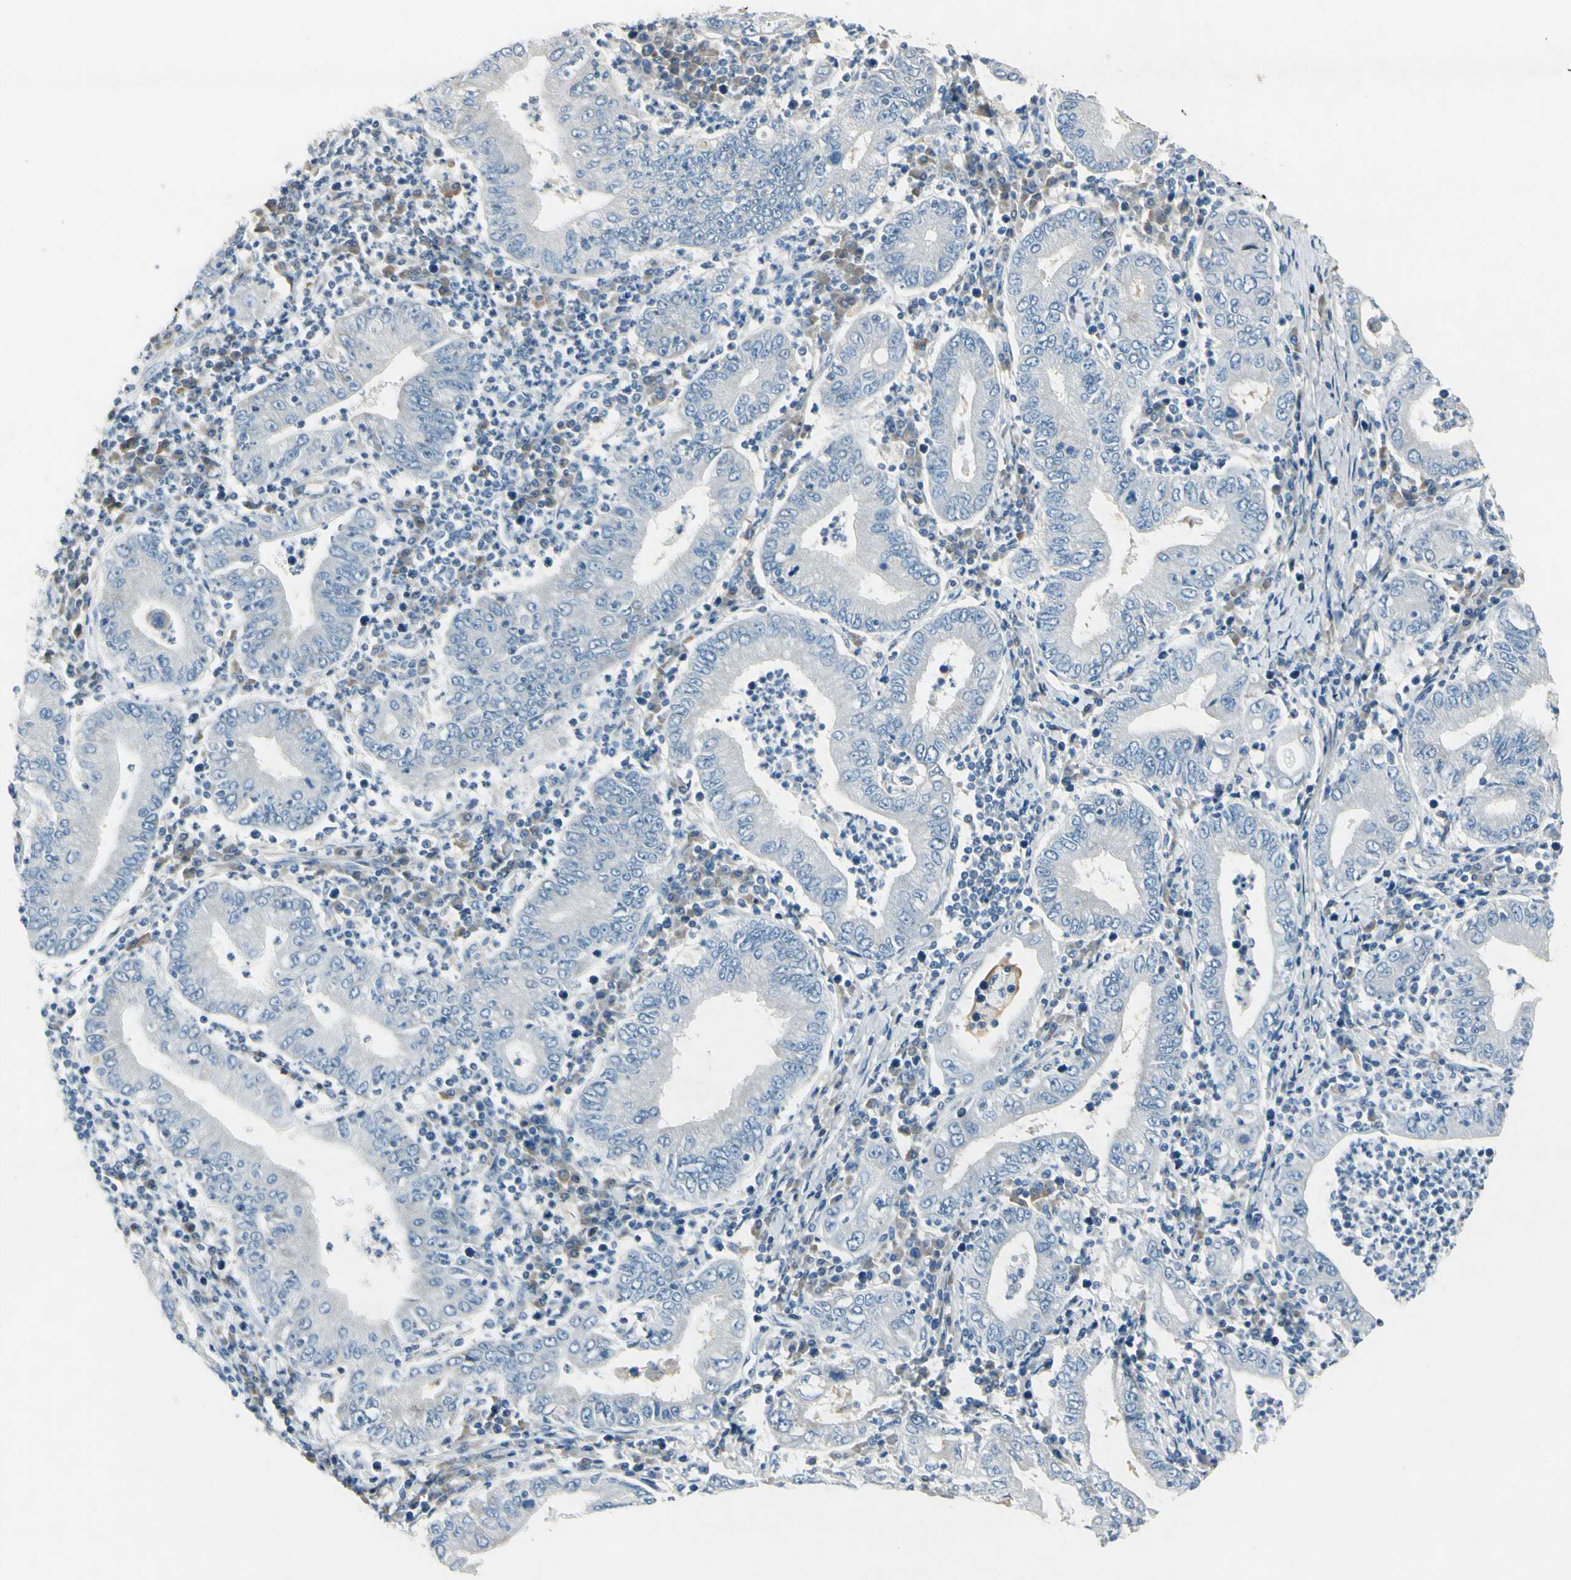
{"staining": {"intensity": "negative", "quantity": "none", "location": "none"}, "tissue": "stomach cancer", "cell_type": "Tumor cells", "image_type": "cancer", "snomed": [{"axis": "morphology", "description": "Normal tissue, NOS"}, {"axis": "morphology", "description": "Adenocarcinoma, NOS"}, {"axis": "topography", "description": "Esophagus"}, {"axis": "topography", "description": "Stomach, upper"}, {"axis": "topography", "description": "Peripheral nerve tissue"}], "caption": "Tumor cells show no significant staining in stomach adenocarcinoma.", "gene": "SNAP91", "patient": {"sex": "male", "age": 62}}